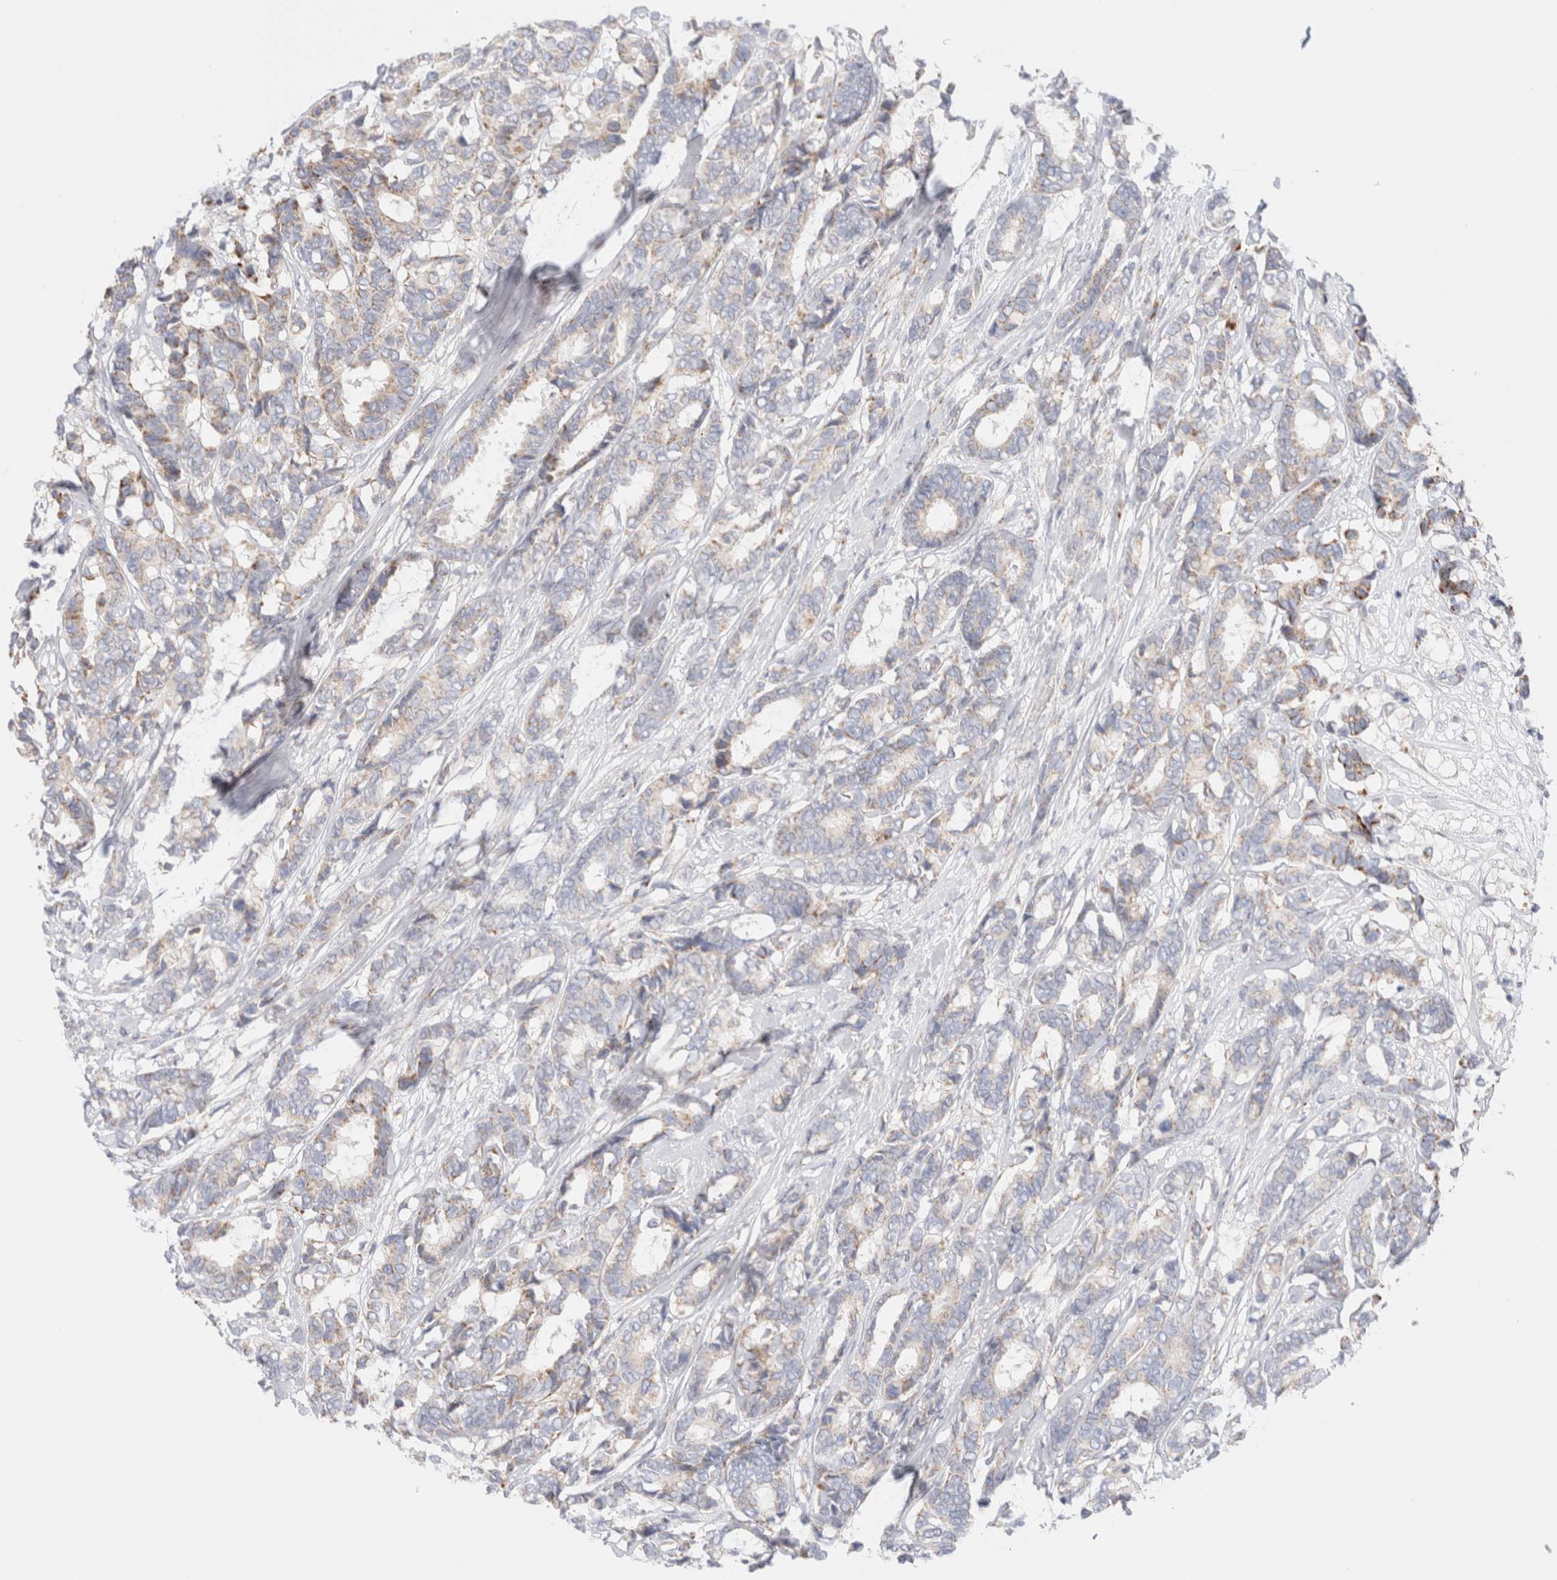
{"staining": {"intensity": "weak", "quantity": "<25%", "location": "cytoplasmic/membranous"}, "tissue": "breast cancer", "cell_type": "Tumor cells", "image_type": "cancer", "snomed": [{"axis": "morphology", "description": "Duct carcinoma"}, {"axis": "topography", "description": "Breast"}], "caption": "The micrograph displays no staining of tumor cells in breast cancer (intraductal carcinoma).", "gene": "ATP6V1C1", "patient": {"sex": "female", "age": 87}}